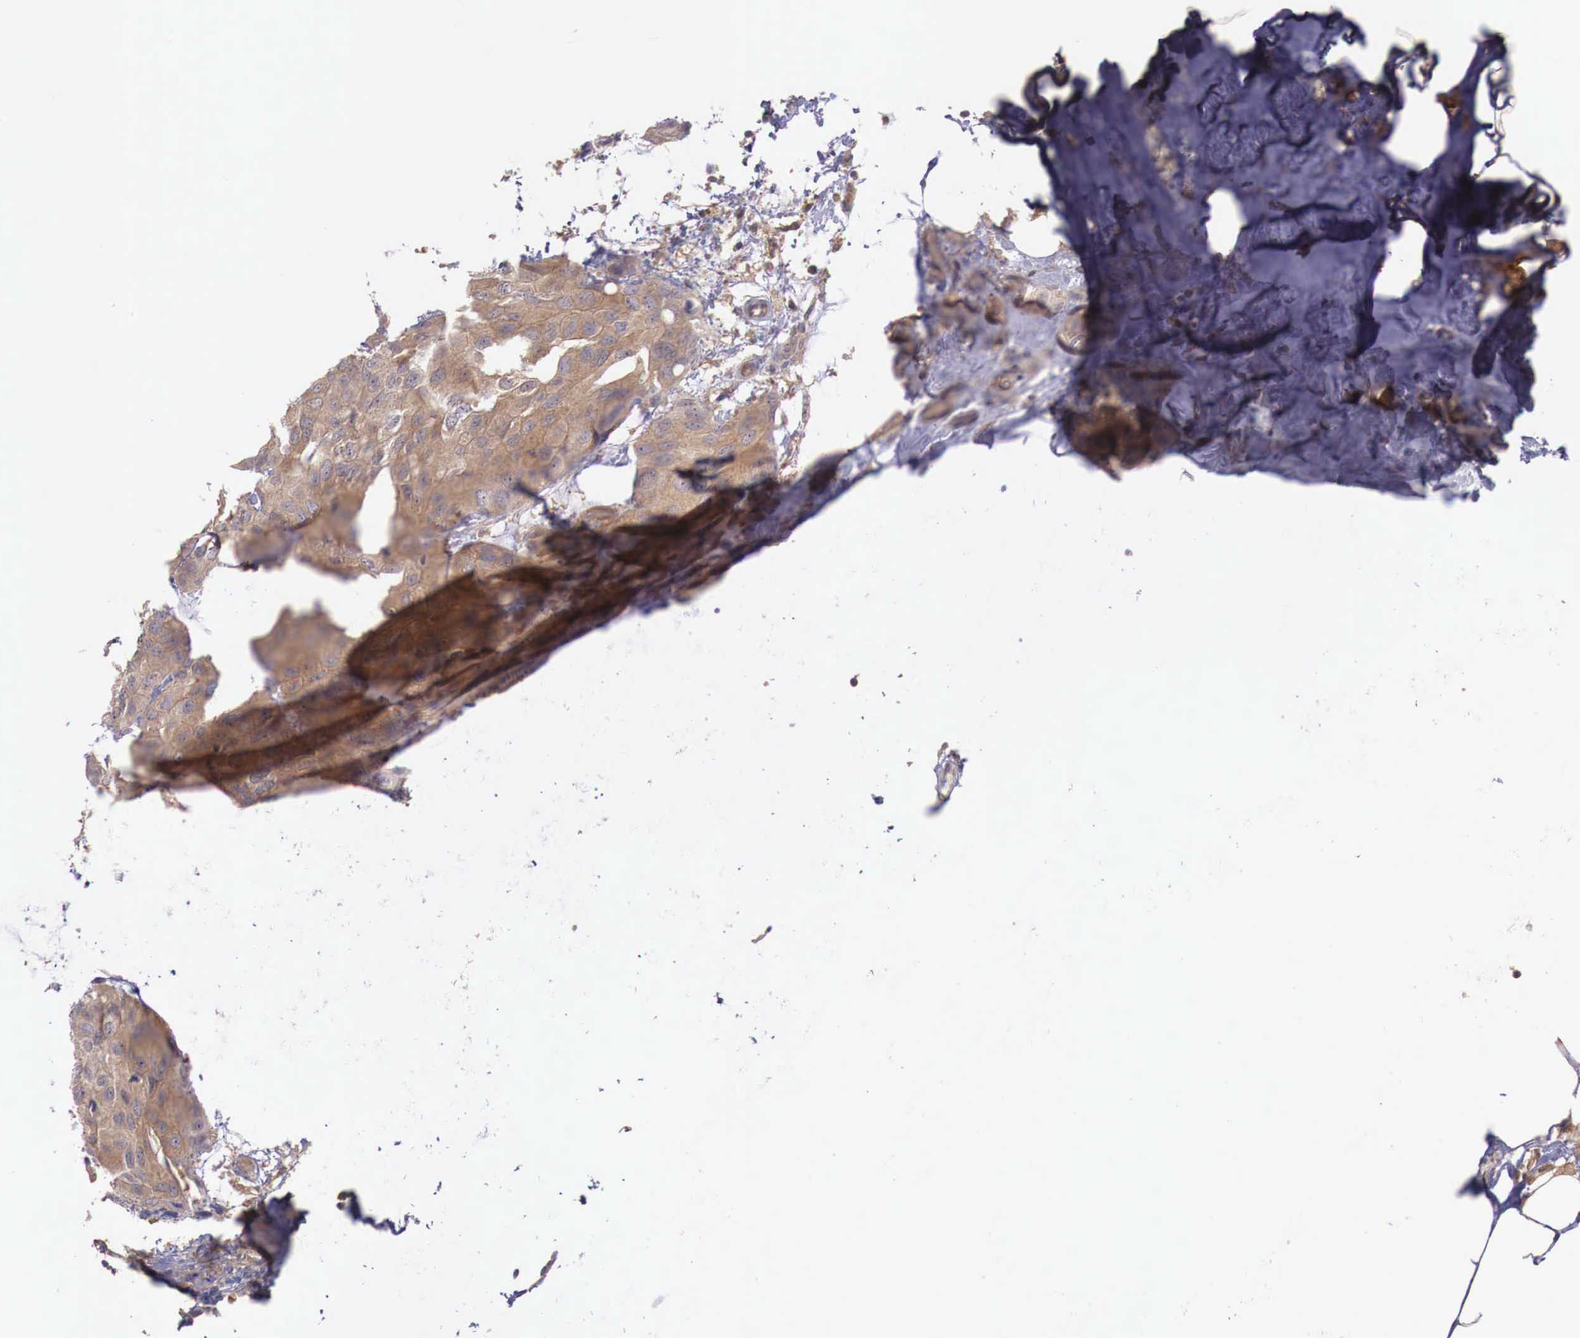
{"staining": {"intensity": "moderate", "quantity": ">75%", "location": "cytoplasmic/membranous"}, "tissue": "breast cancer", "cell_type": "Tumor cells", "image_type": "cancer", "snomed": [{"axis": "morphology", "description": "Duct carcinoma"}, {"axis": "topography", "description": "Breast"}], "caption": "Human breast cancer (infiltrating ductal carcinoma) stained with a protein marker displays moderate staining in tumor cells.", "gene": "GAB2", "patient": {"sex": "female", "age": 68}}